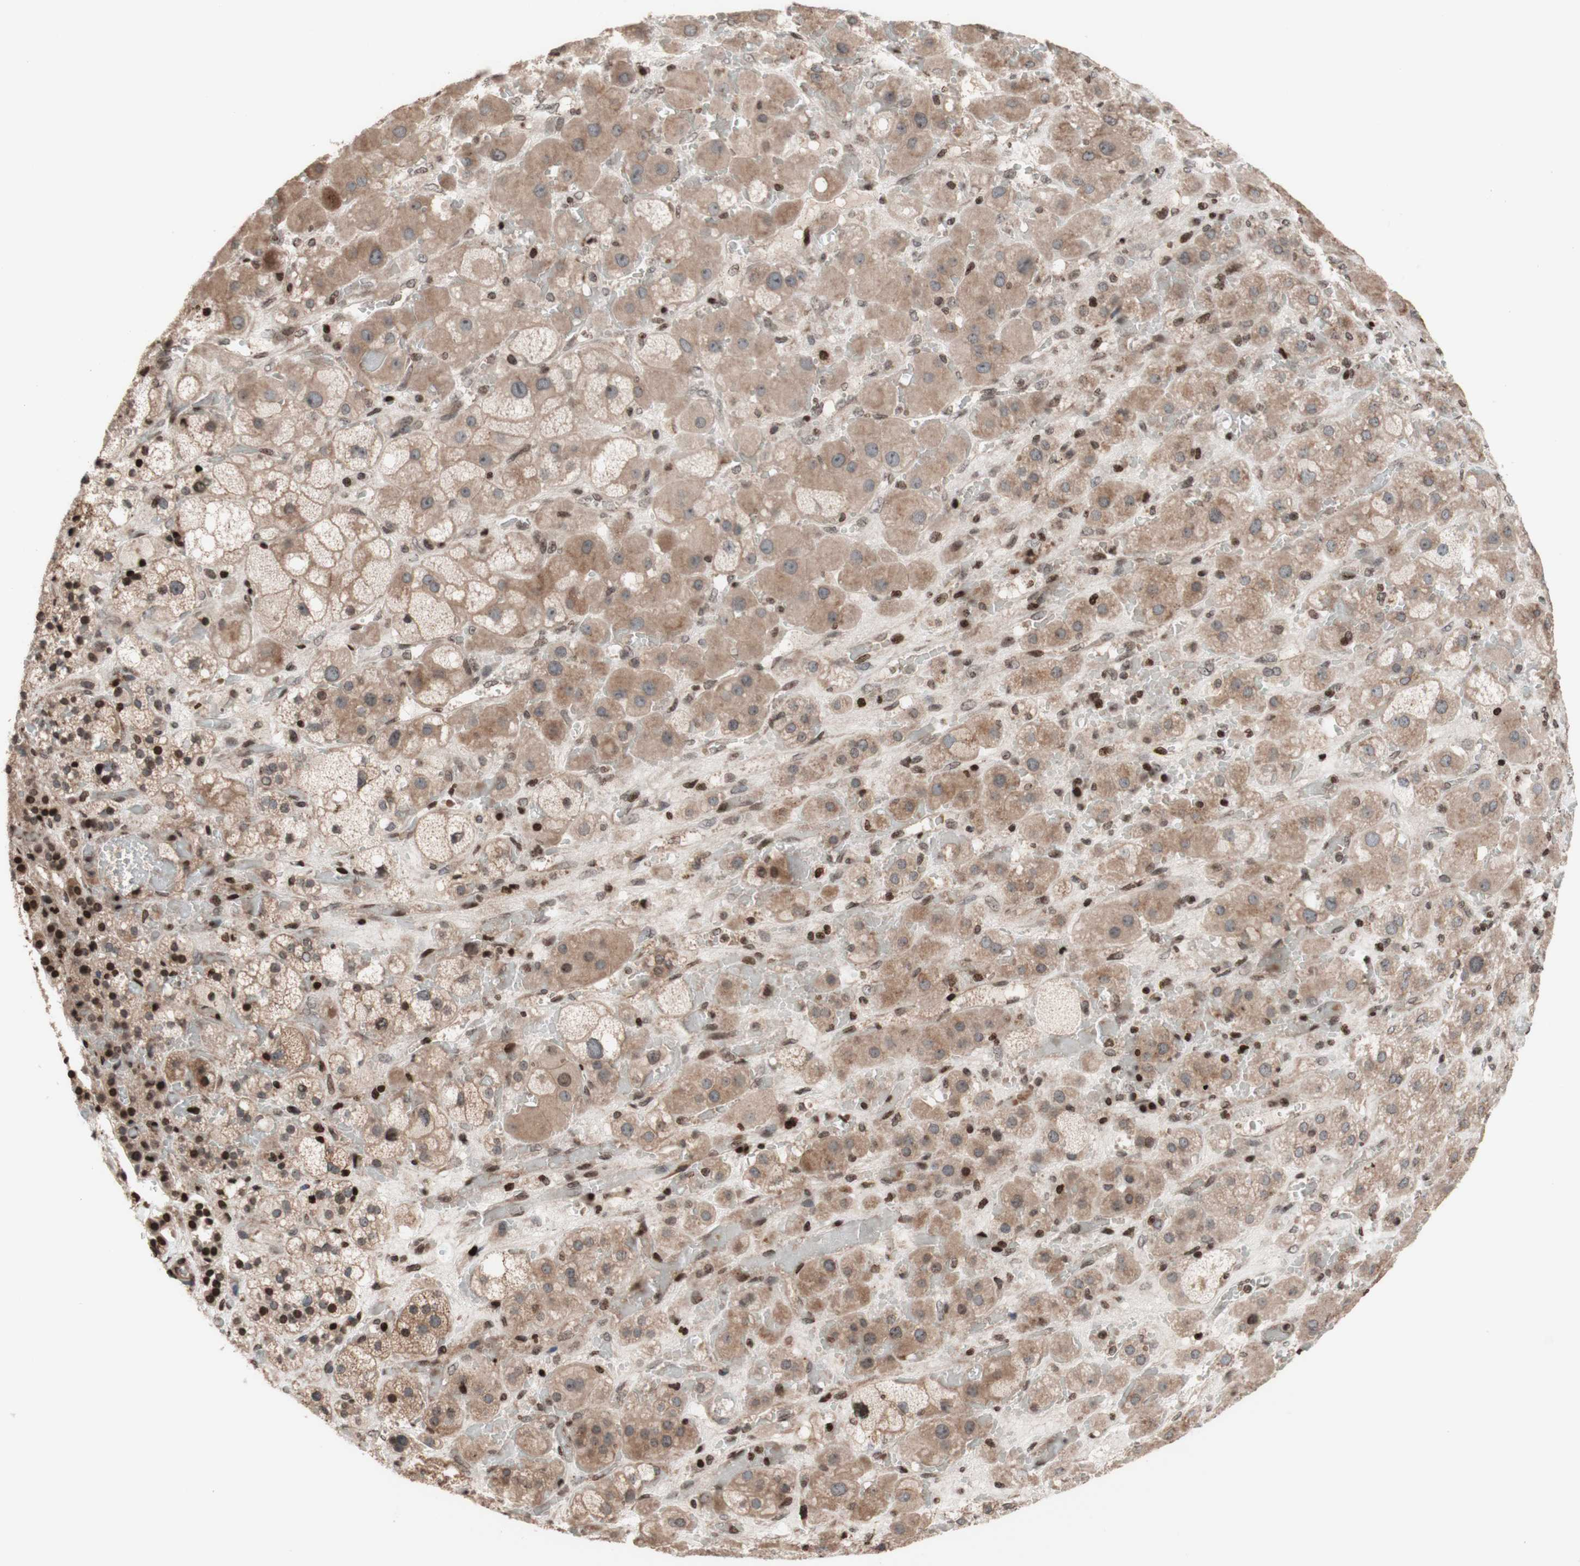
{"staining": {"intensity": "strong", "quantity": "25%-75%", "location": "cytoplasmic/membranous,nuclear"}, "tissue": "adrenal gland", "cell_type": "Glandular cells", "image_type": "normal", "snomed": [{"axis": "morphology", "description": "Normal tissue, NOS"}, {"axis": "topography", "description": "Adrenal gland"}], "caption": "IHC image of normal human adrenal gland stained for a protein (brown), which displays high levels of strong cytoplasmic/membranous,nuclear staining in approximately 25%-75% of glandular cells.", "gene": "POLA1", "patient": {"sex": "female", "age": 47}}